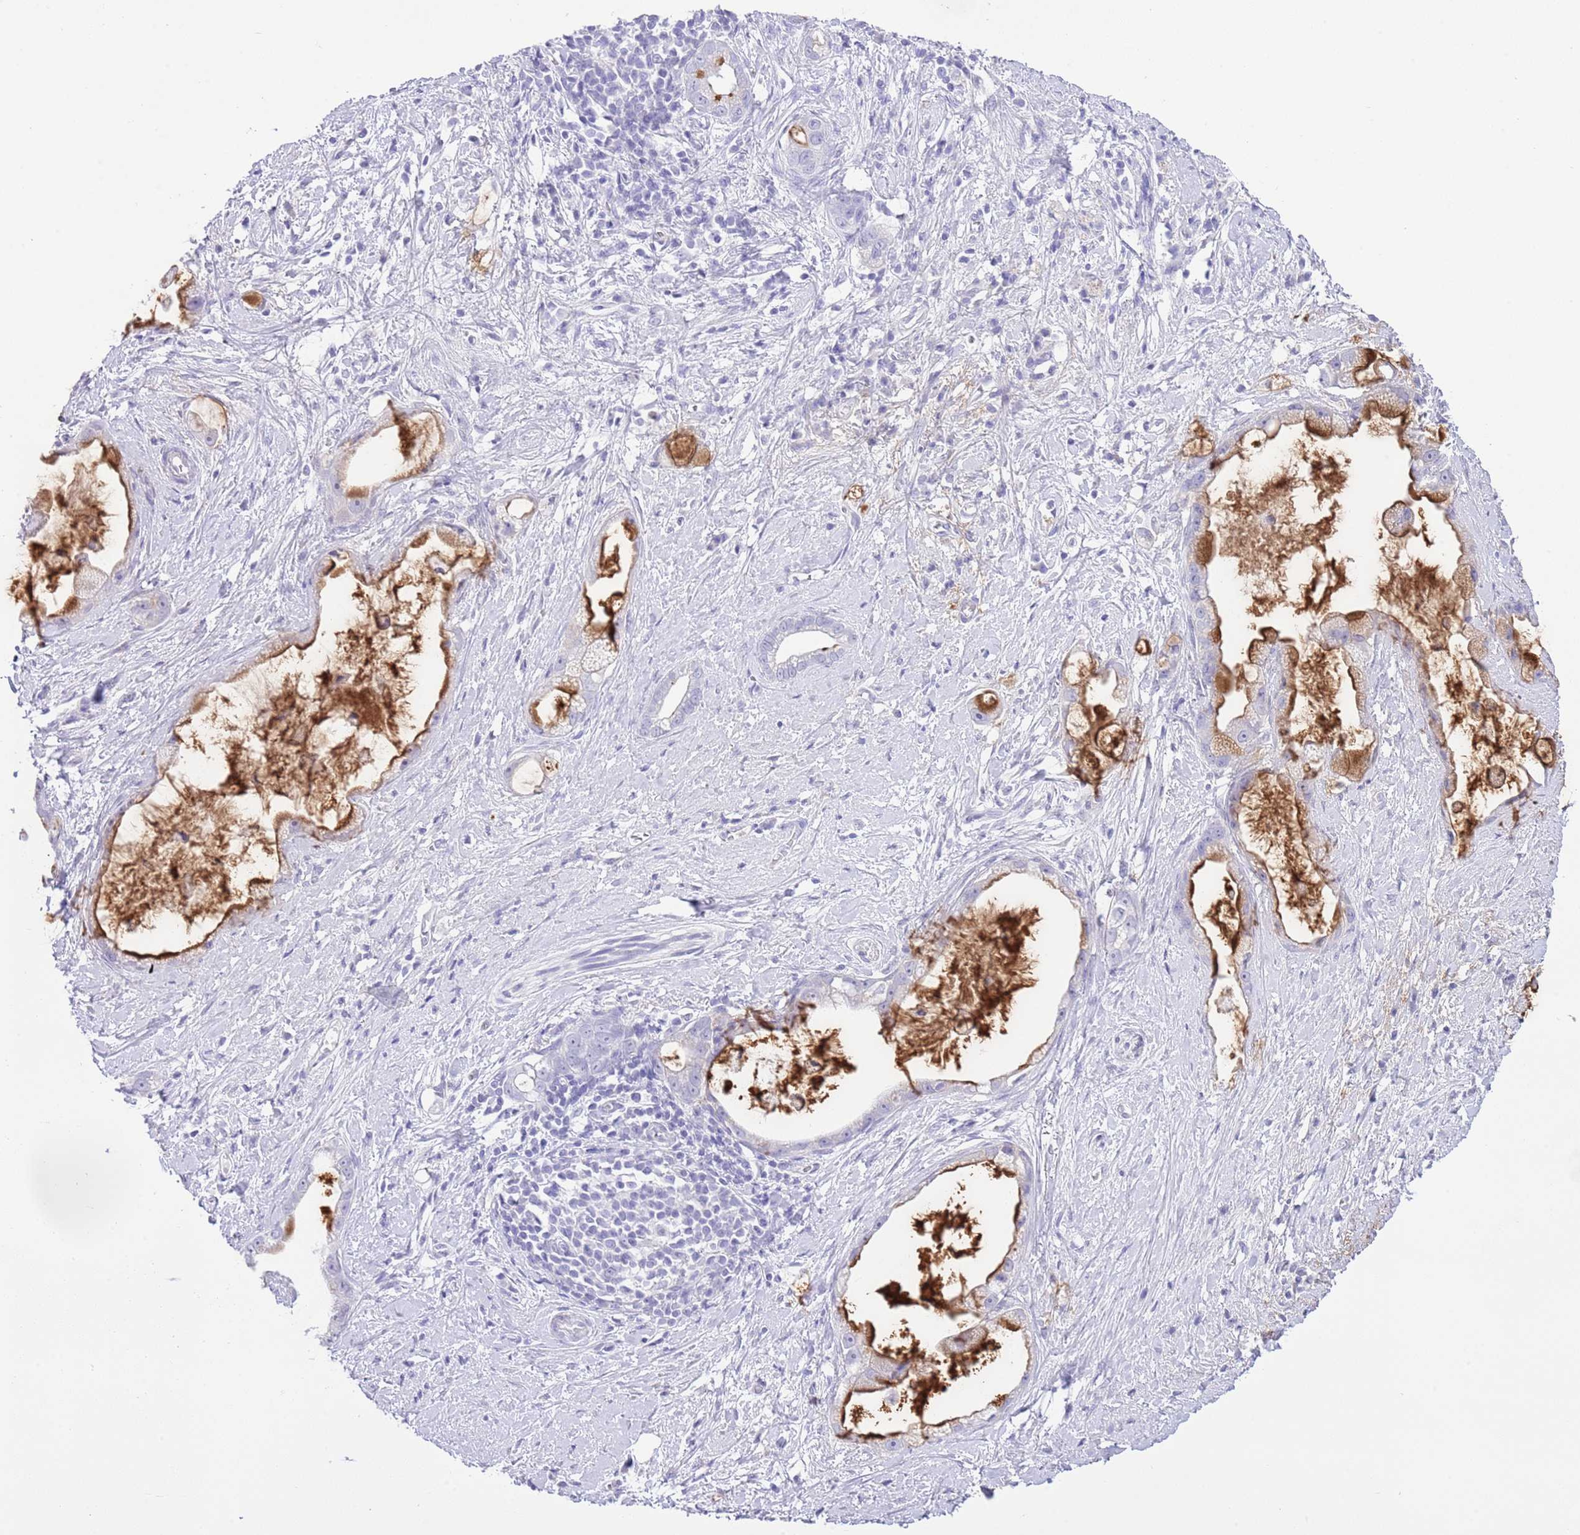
{"staining": {"intensity": "strong", "quantity": "<25%", "location": "cytoplasmic/membranous"}, "tissue": "stomach cancer", "cell_type": "Tumor cells", "image_type": "cancer", "snomed": [{"axis": "morphology", "description": "Adenocarcinoma, NOS"}, {"axis": "topography", "description": "Stomach"}], "caption": "A micrograph of human adenocarcinoma (stomach) stained for a protein displays strong cytoplasmic/membranous brown staining in tumor cells. The staining was performed using DAB (3,3'-diaminobenzidine) to visualize the protein expression in brown, while the nuclei were stained in blue with hematoxylin (Magnification: 20x).", "gene": "OR2Z1", "patient": {"sex": "male", "age": 55}}